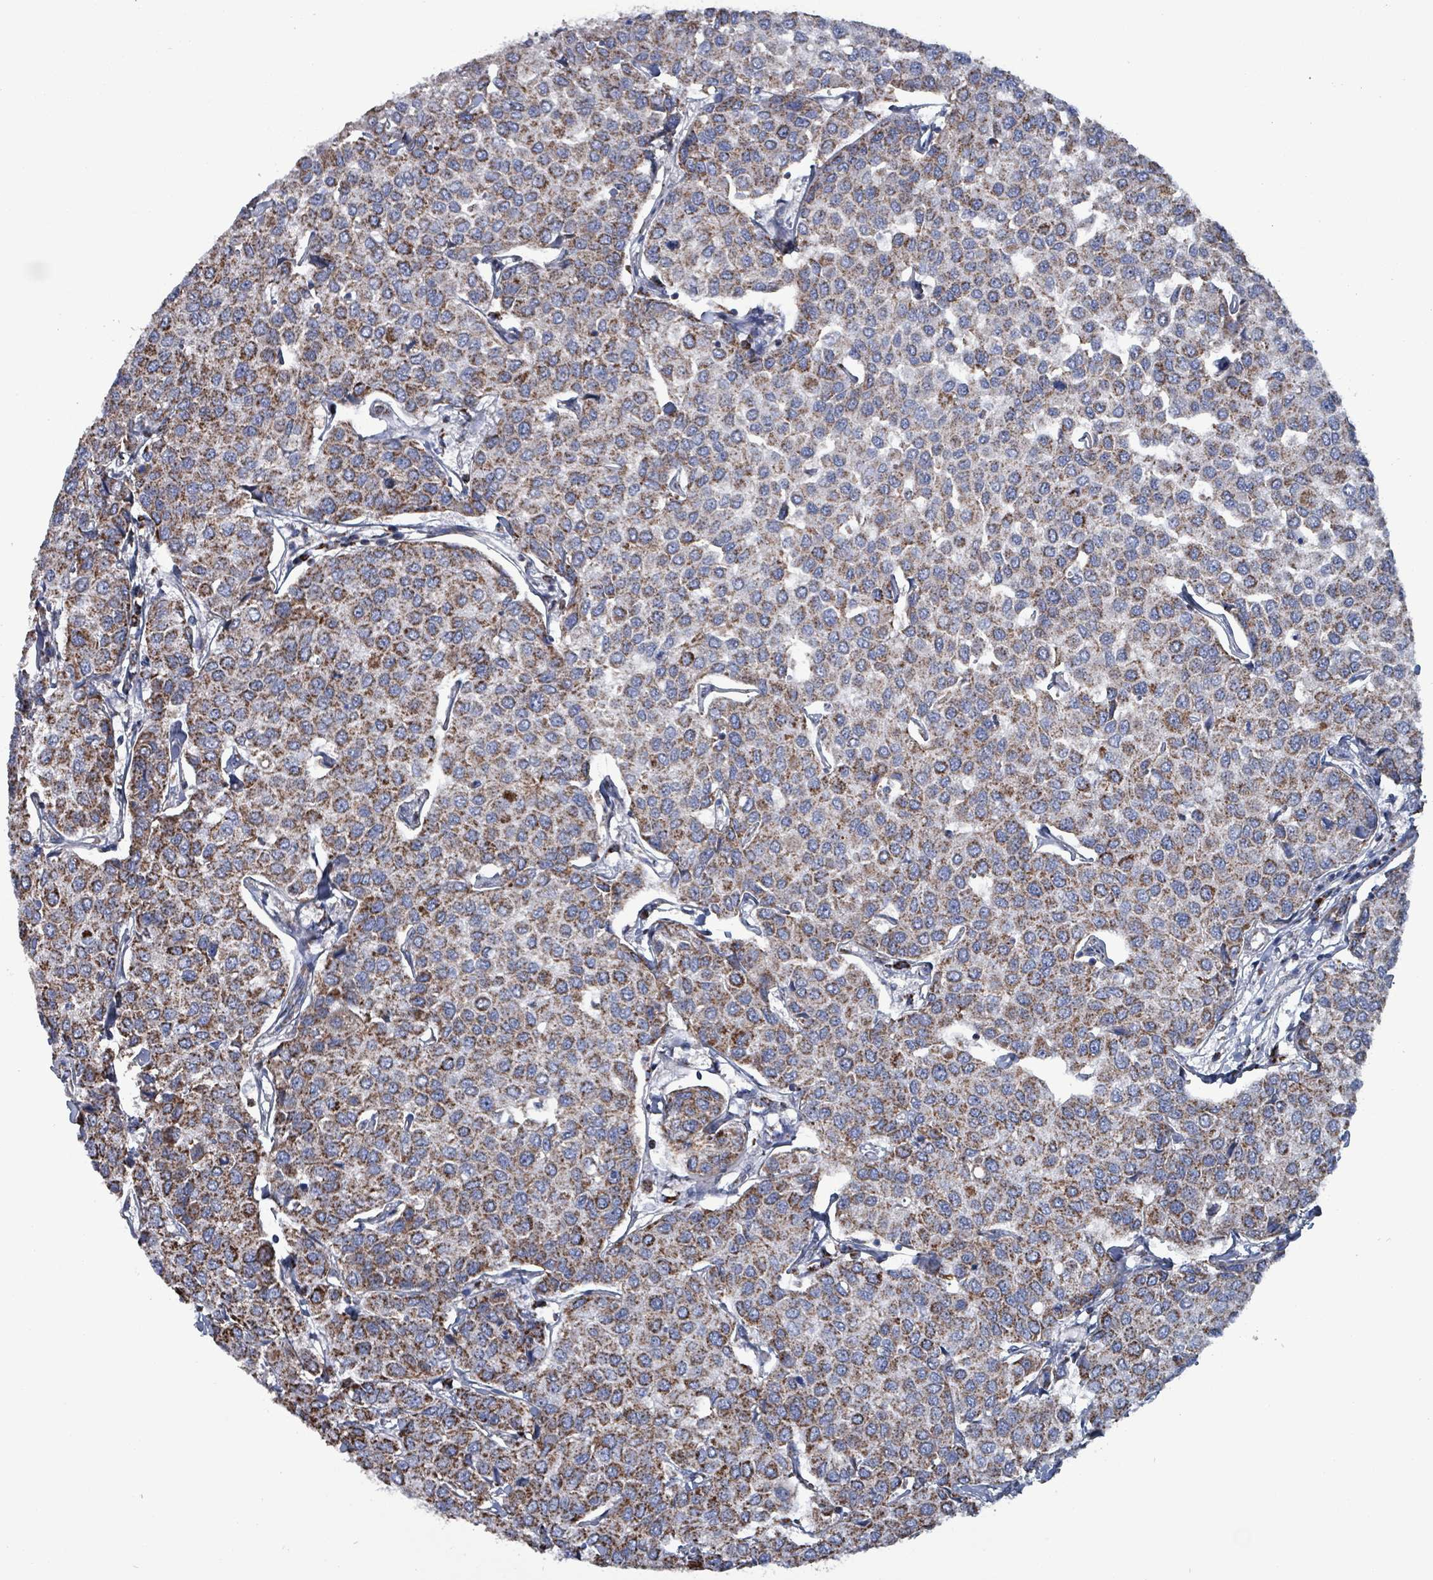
{"staining": {"intensity": "moderate", "quantity": ">75%", "location": "cytoplasmic/membranous"}, "tissue": "breast cancer", "cell_type": "Tumor cells", "image_type": "cancer", "snomed": [{"axis": "morphology", "description": "Duct carcinoma"}, {"axis": "topography", "description": "Breast"}], "caption": "This is a micrograph of immunohistochemistry (IHC) staining of invasive ductal carcinoma (breast), which shows moderate positivity in the cytoplasmic/membranous of tumor cells.", "gene": "IDH3B", "patient": {"sex": "female", "age": 55}}